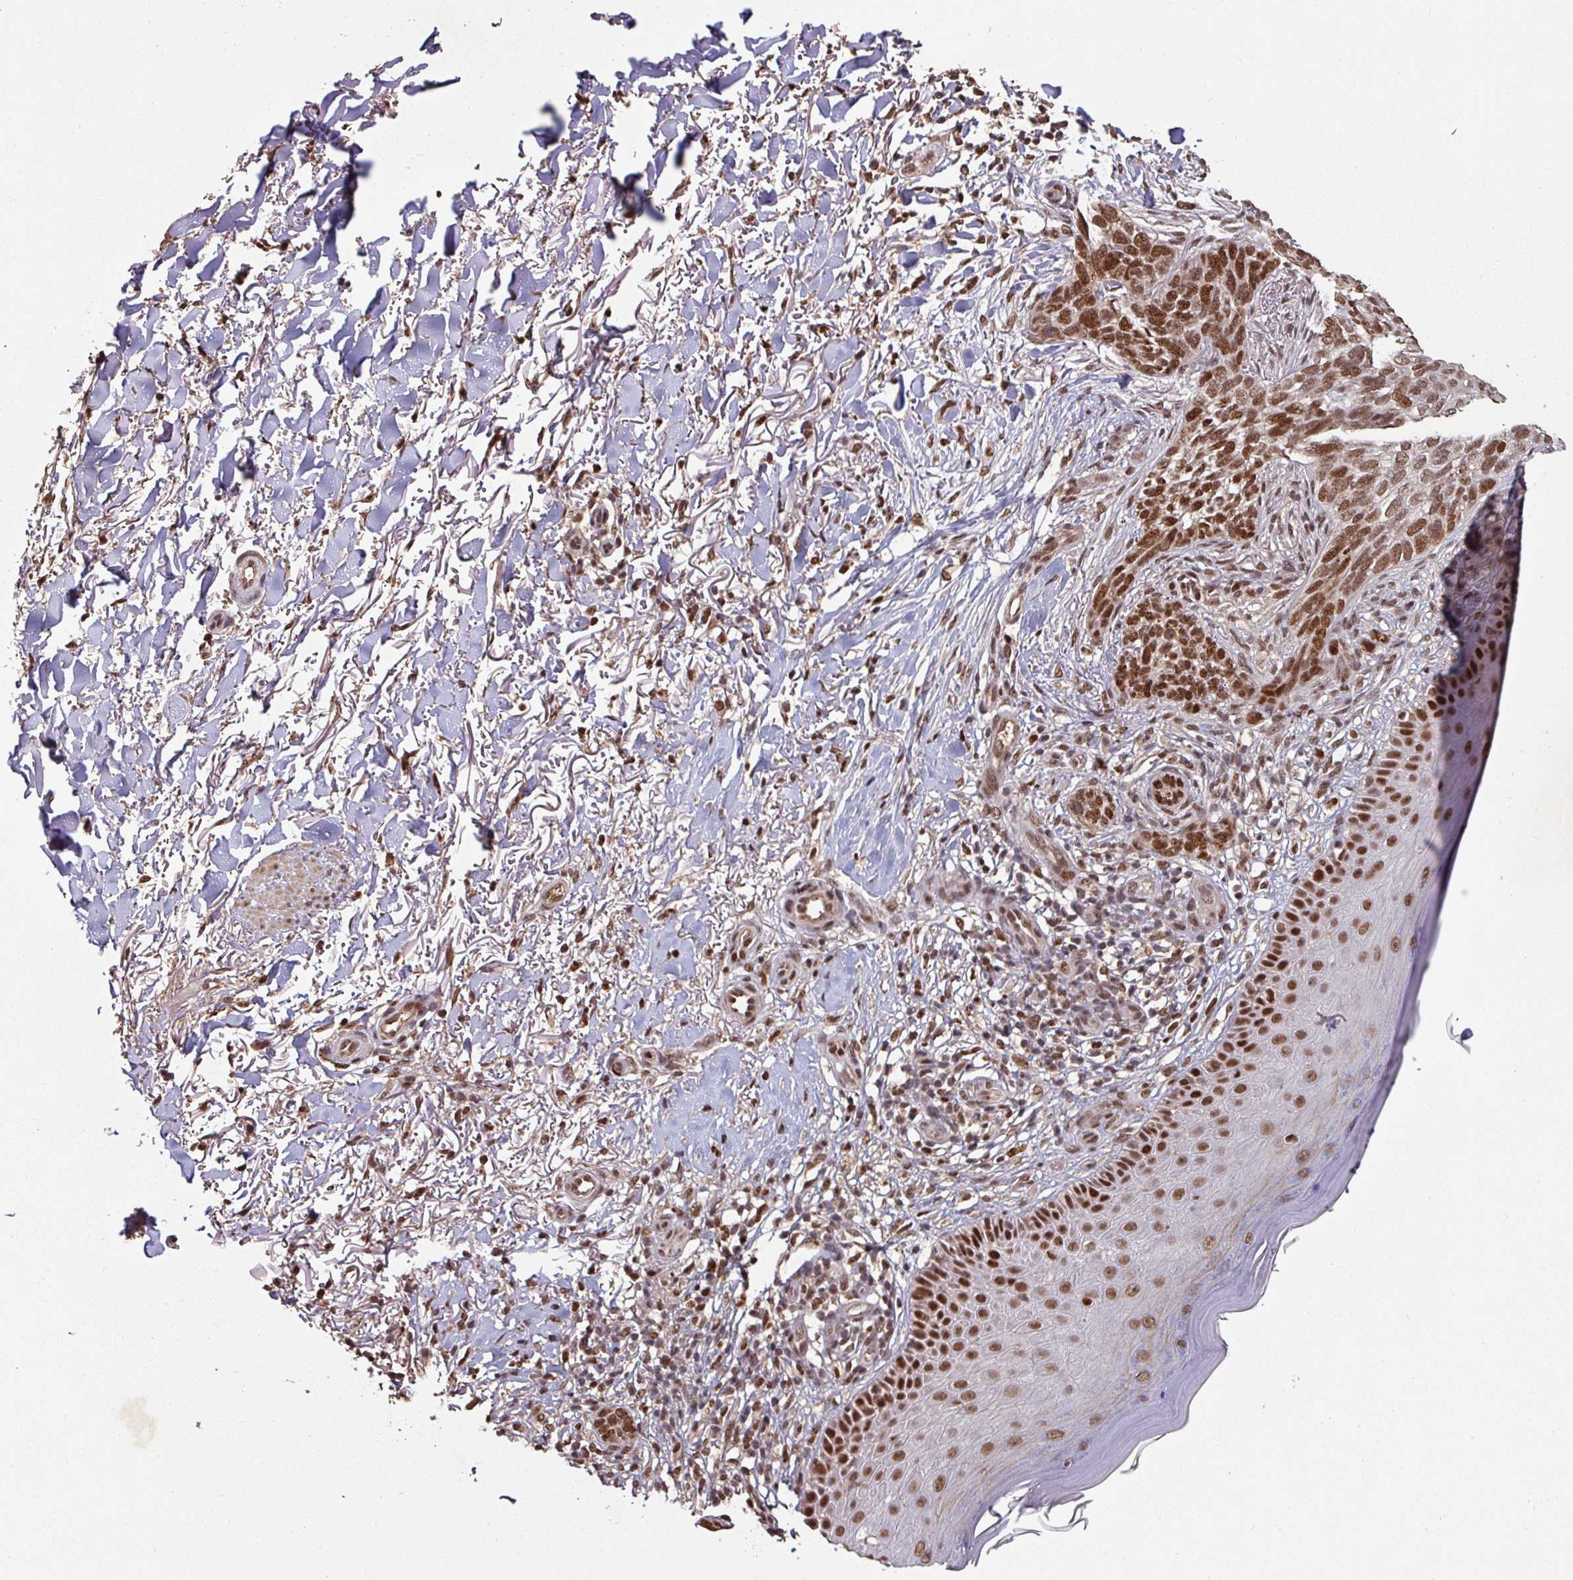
{"staining": {"intensity": "strong", "quantity": ">75%", "location": "nuclear"}, "tissue": "skin cancer", "cell_type": "Tumor cells", "image_type": "cancer", "snomed": [{"axis": "morphology", "description": "Normal tissue, NOS"}, {"axis": "morphology", "description": "Basal cell carcinoma"}, {"axis": "topography", "description": "Skin"}], "caption": "The micrograph reveals staining of skin basal cell carcinoma, revealing strong nuclear protein expression (brown color) within tumor cells.", "gene": "POLD1", "patient": {"sex": "female", "age": 67}}